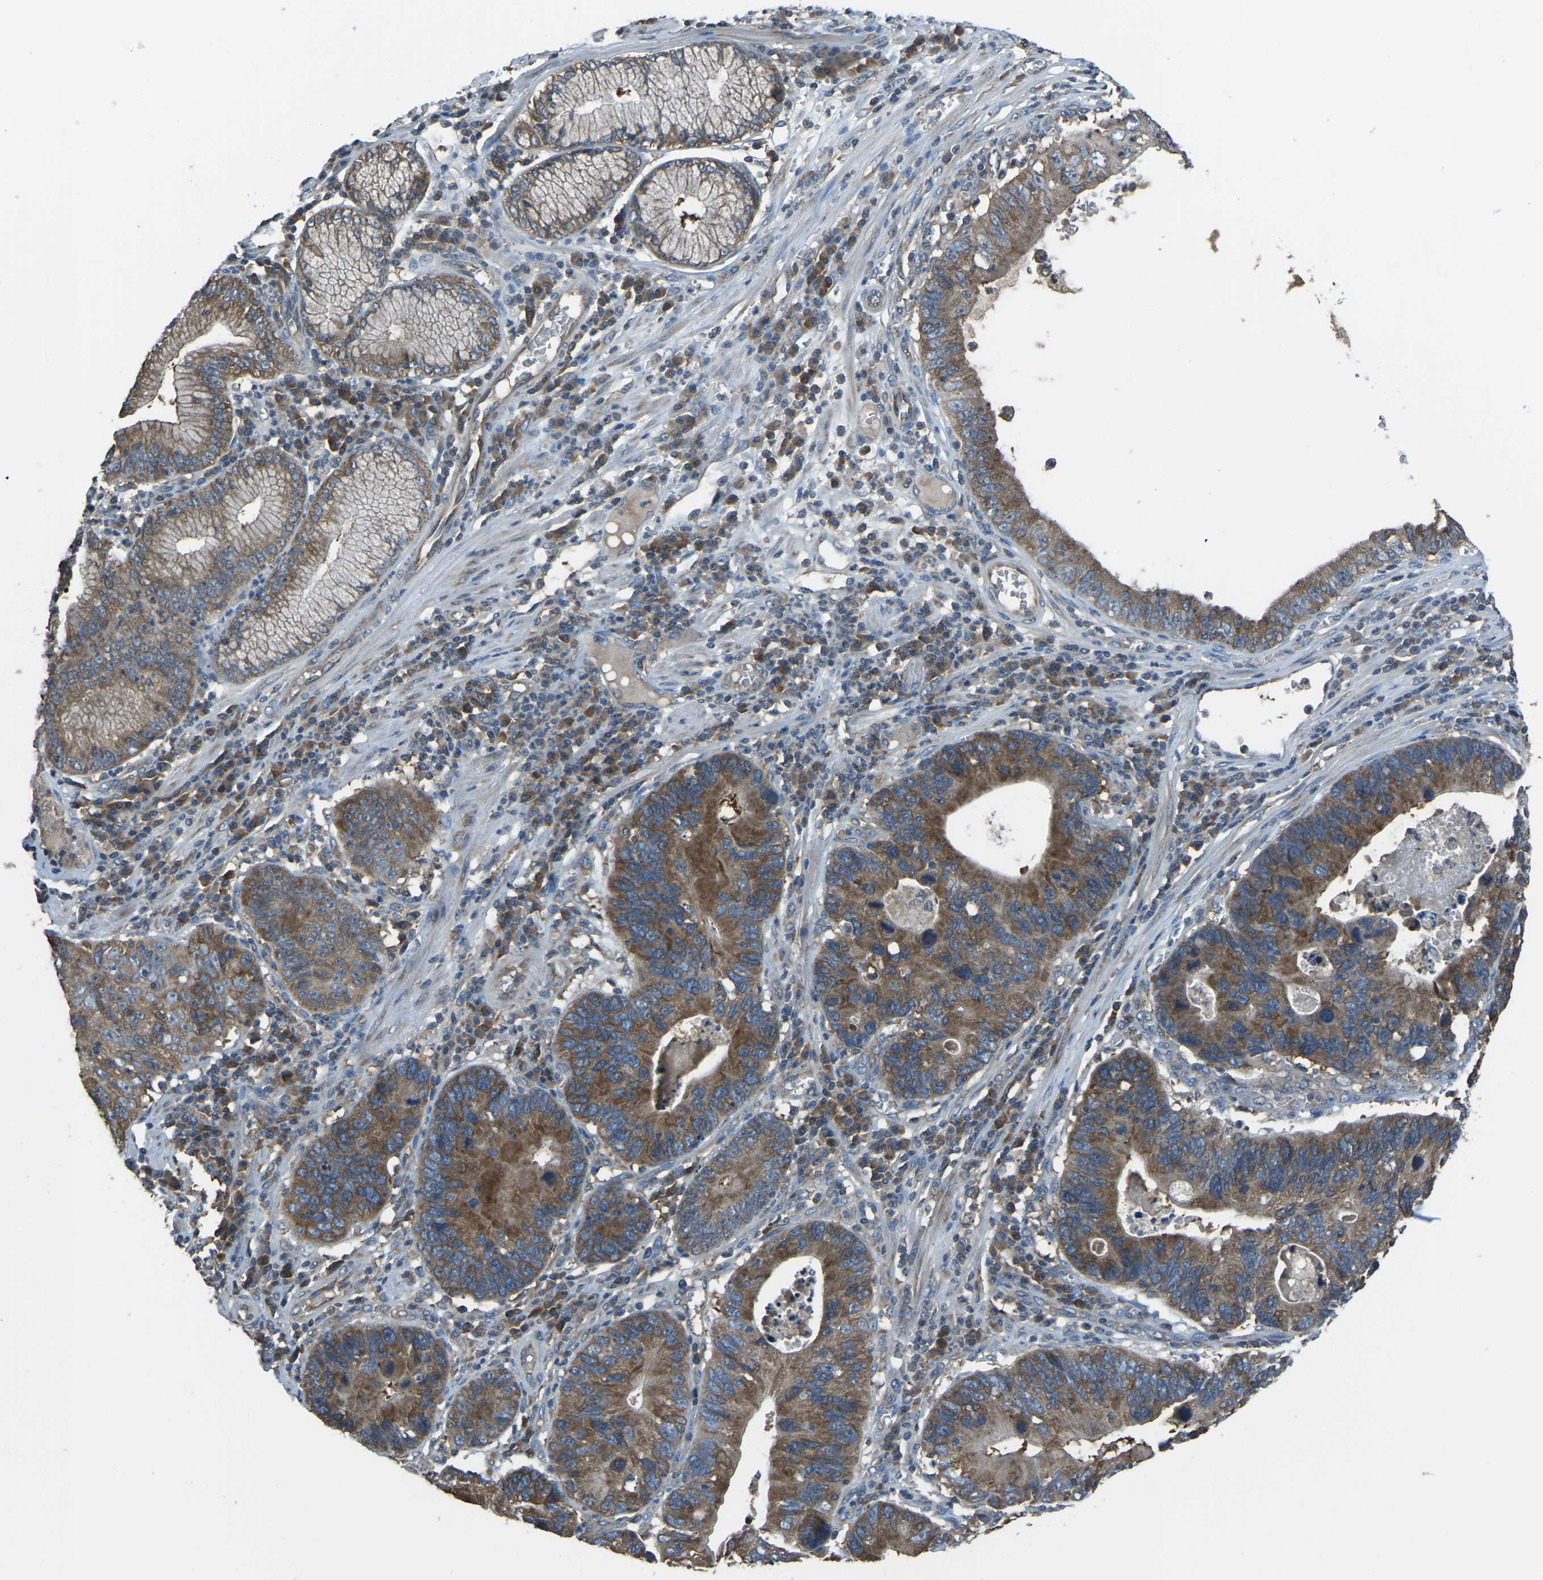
{"staining": {"intensity": "strong", "quantity": ">75%", "location": "cytoplasmic/membranous"}, "tissue": "stomach cancer", "cell_type": "Tumor cells", "image_type": "cancer", "snomed": [{"axis": "morphology", "description": "Adenocarcinoma, NOS"}, {"axis": "topography", "description": "Stomach"}], "caption": "This photomicrograph reveals immunohistochemistry staining of stomach adenocarcinoma, with high strong cytoplasmic/membranous expression in about >75% of tumor cells.", "gene": "AIMP1", "patient": {"sex": "male", "age": 59}}